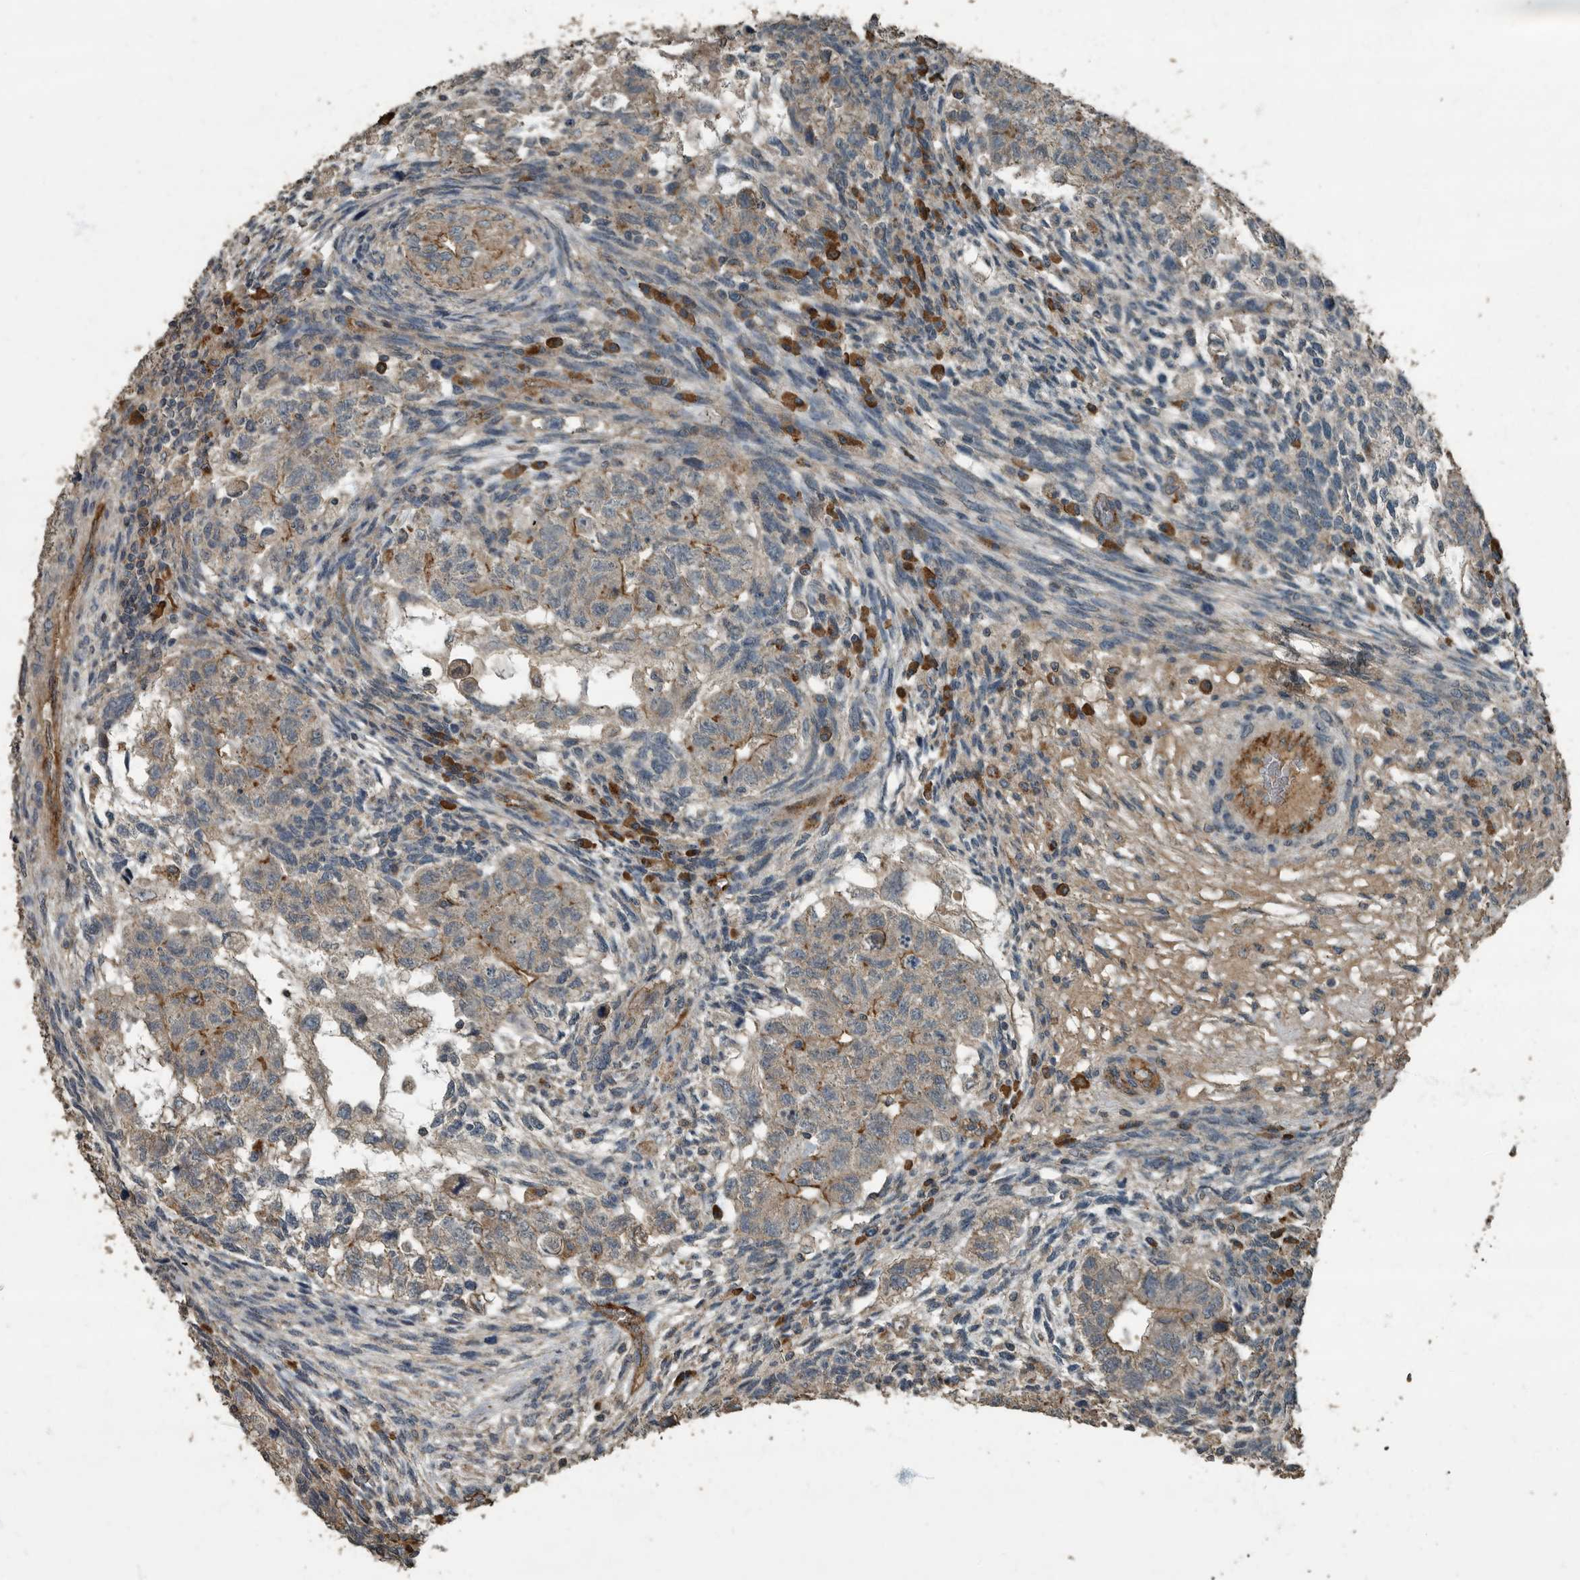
{"staining": {"intensity": "weak", "quantity": "25%-75%", "location": "cytoplasmic/membranous"}, "tissue": "testis cancer", "cell_type": "Tumor cells", "image_type": "cancer", "snomed": [{"axis": "morphology", "description": "Normal tissue, NOS"}, {"axis": "morphology", "description": "Carcinoma, Embryonal, NOS"}, {"axis": "topography", "description": "Testis"}], "caption": "An IHC image of tumor tissue is shown. Protein staining in brown shows weak cytoplasmic/membranous positivity in testis embryonal carcinoma within tumor cells. (brown staining indicates protein expression, while blue staining denotes nuclei).", "gene": "IL15RA", "patient": {"sex": "male", "age": 36}}